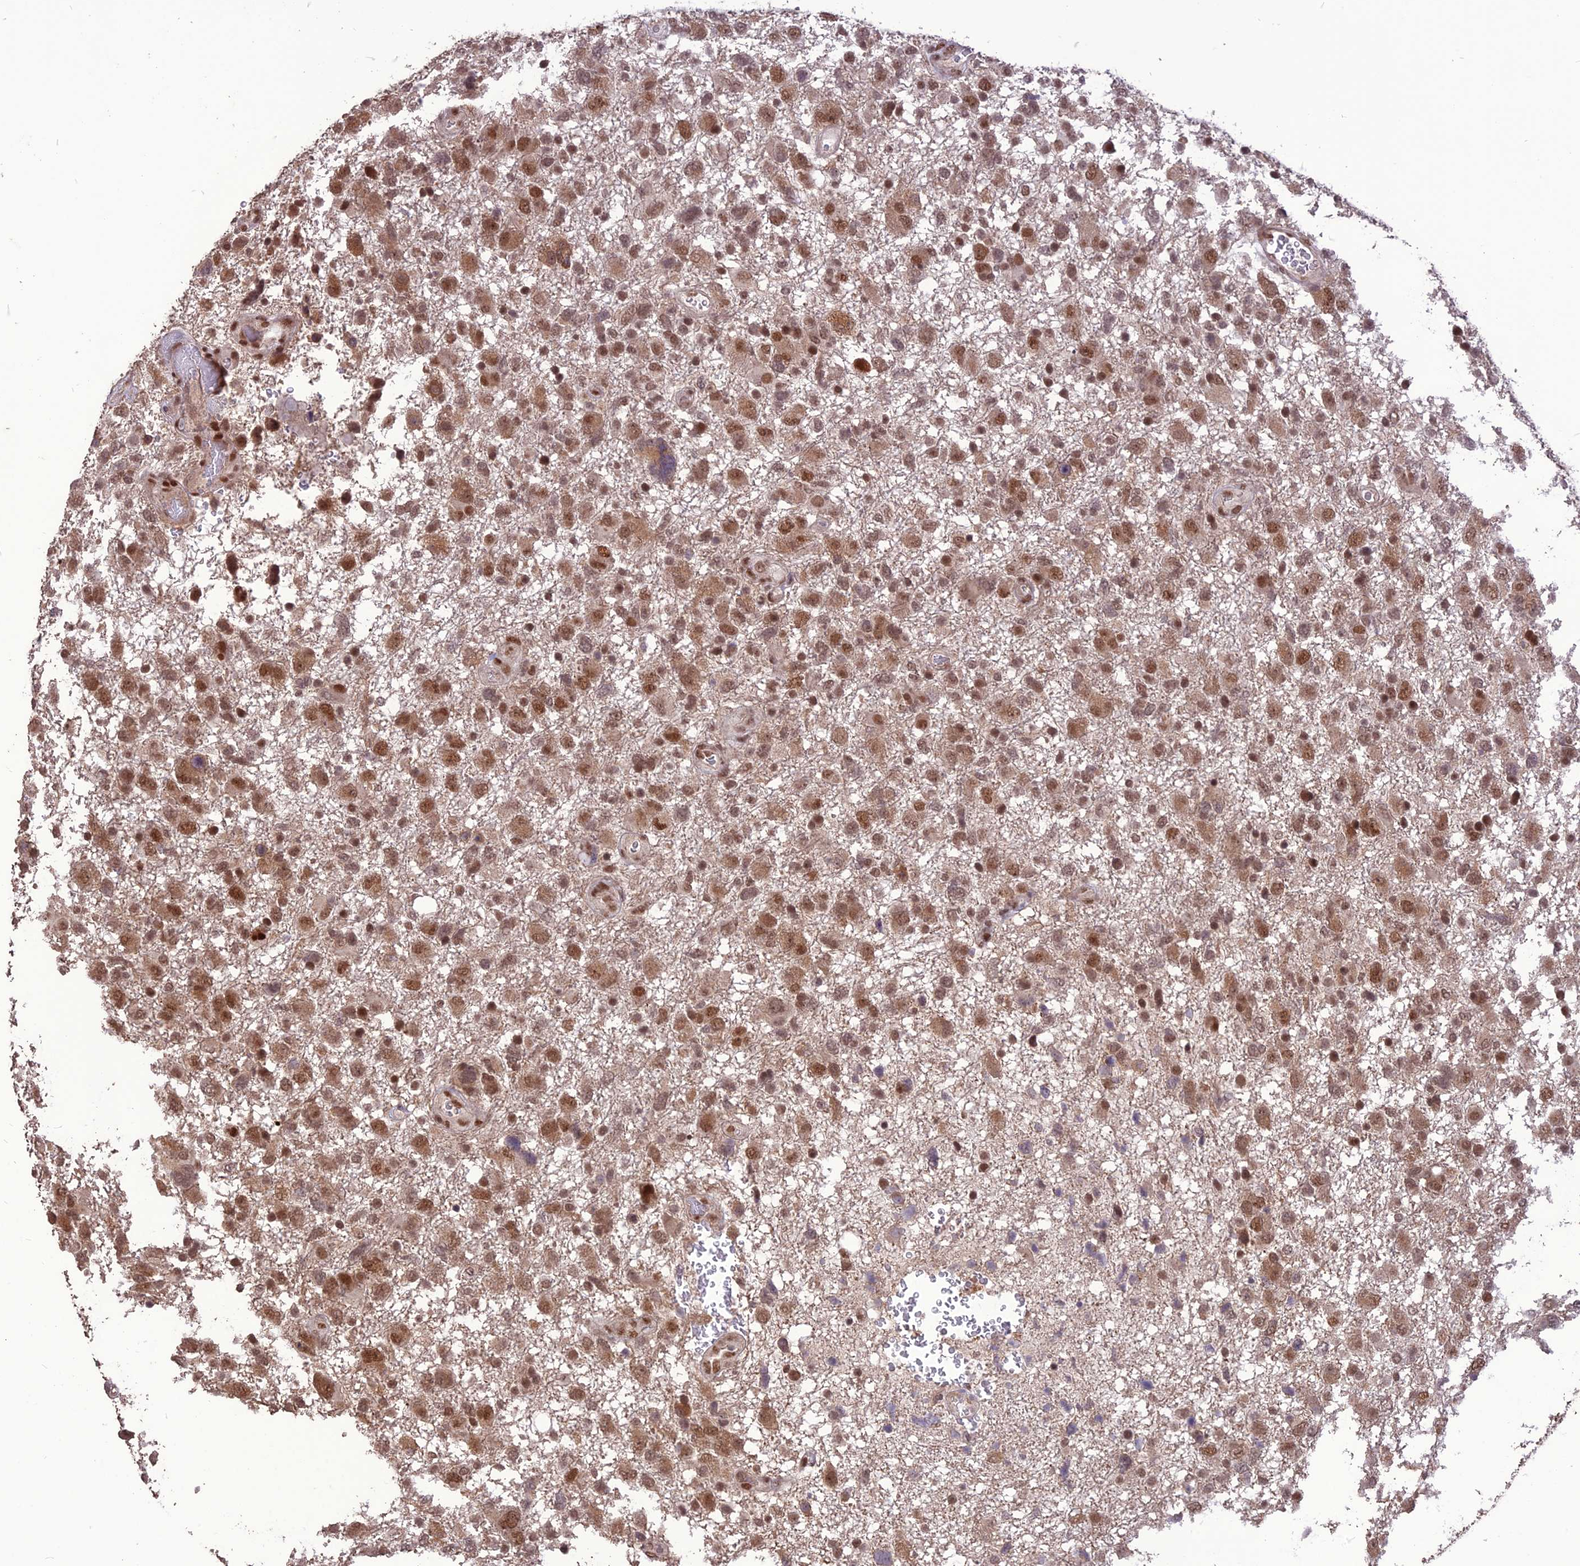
{"staining": {"intensity": "moderate", "quantity": ">75%", "location": "nuclear"}, "tissue": "glioma", "cell_type": "Tumor cells", "image_type": "cancer", "snomed": [{"axis": "morphology", "description": "Glioma, malignant, High grade"}, {"axis": "topography", "description": "Brain"}], "caption": "Protein expression analysis of human malignant high-grade glioma reveals moderate nuclear positivity in about >75% of tumor cells. (Stains: DAB in brown, nuclei in blue, Microscopy: brightfield microscopy at high magnification).", "gene": "DIS3", "patient": {"sex": "male", "age": 61}}